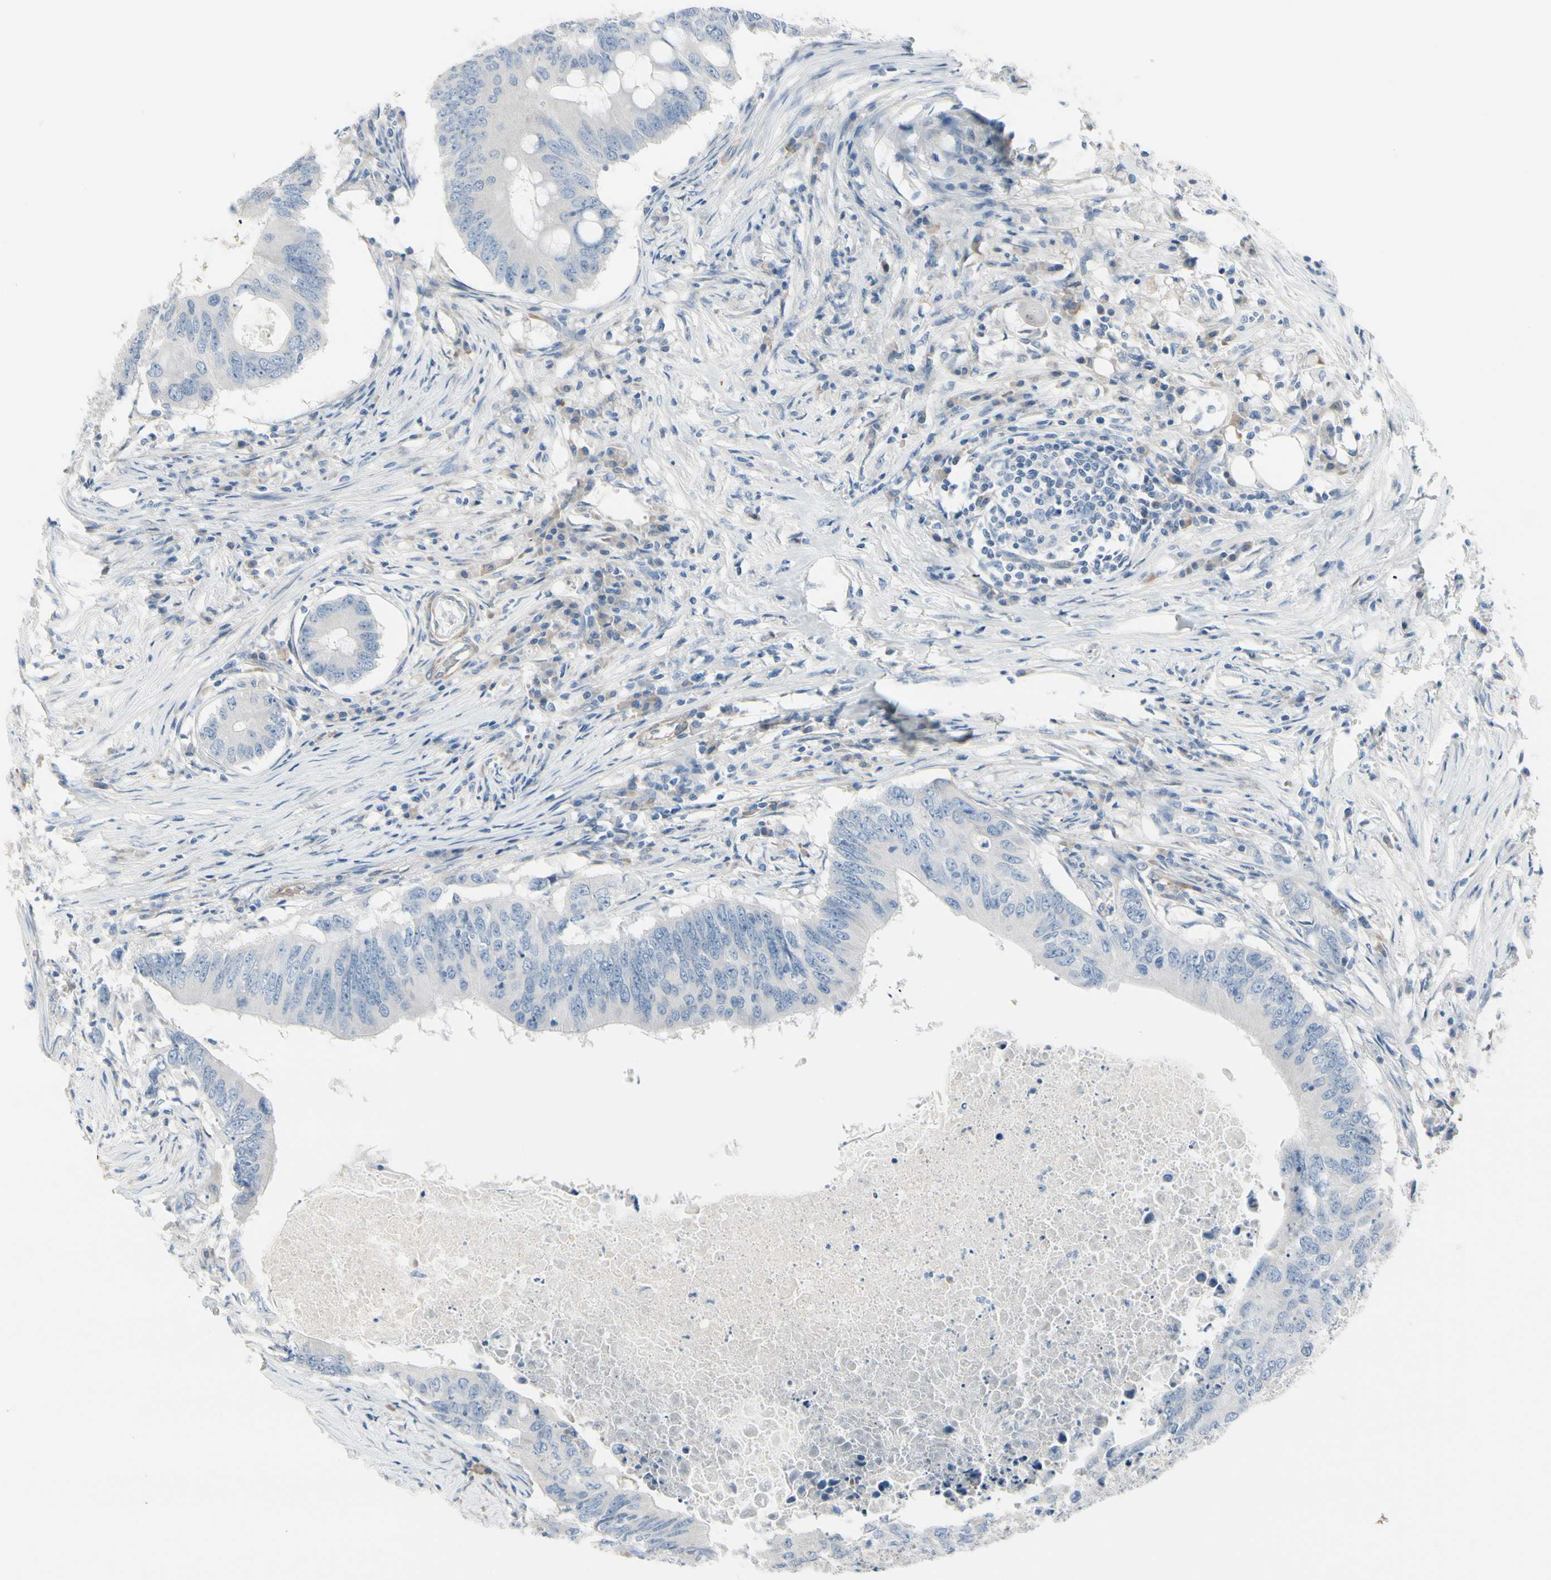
{"staining": {"intensity": "negative", "quantity": "none", "location": "none"}, "tissue": "colorectal cancer", "cell_type": "Tumor cells", "image_type": "cancer", "snomed": [{"axis": "morphology", "description": "Adenocarcinoma, NOS"}, {"axis": "topography", "description": "Colon"}], "caption": "Protein analysis of colorectal adenocarcinoma shows no significant expression in tumor cells.", "gene": "MAP2", "patient": {"sex": "male", "age": 71}}